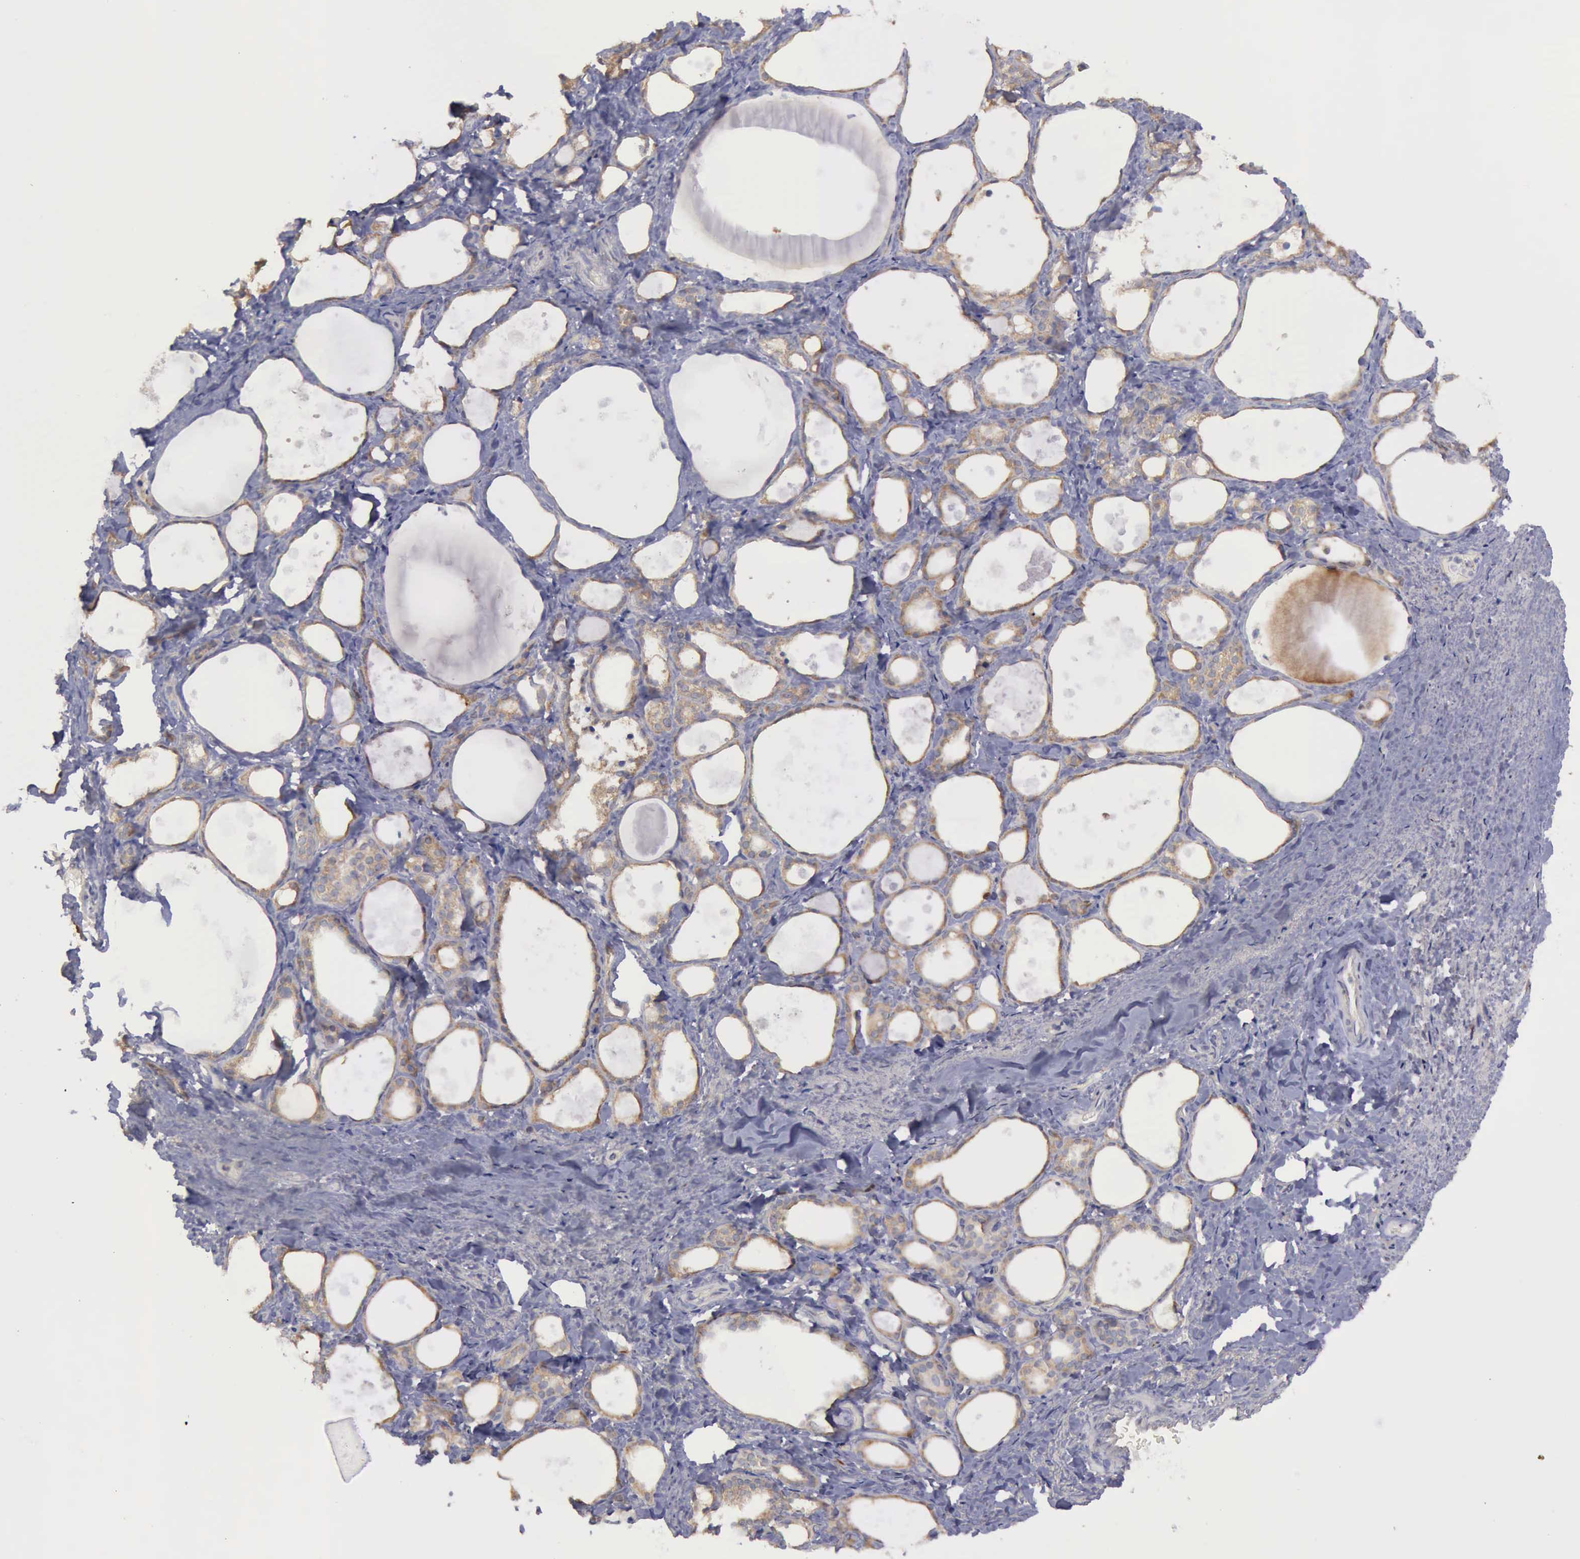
{"staining": {"intensity": "weak", "quantity": "25%-75%", "location": "cytoplasmic/membranous"}, "tissue": "thyroid gland", "cell_type": "Glandular cells", "image_type": "normal", "snomed": [{"axis": "morphology", "description": "Normal tissue, NOS"}, {"axis": "topography", "description": "Thyroid gland"}], "caption": "Protein expression analysis of normal thyroid gland reveals weak cytoplasmic/membranous positivity in approximately 25%-75% of glandular cells.", "gene": "PHKA1", "patient": {"sex": "female", "age": 75}}